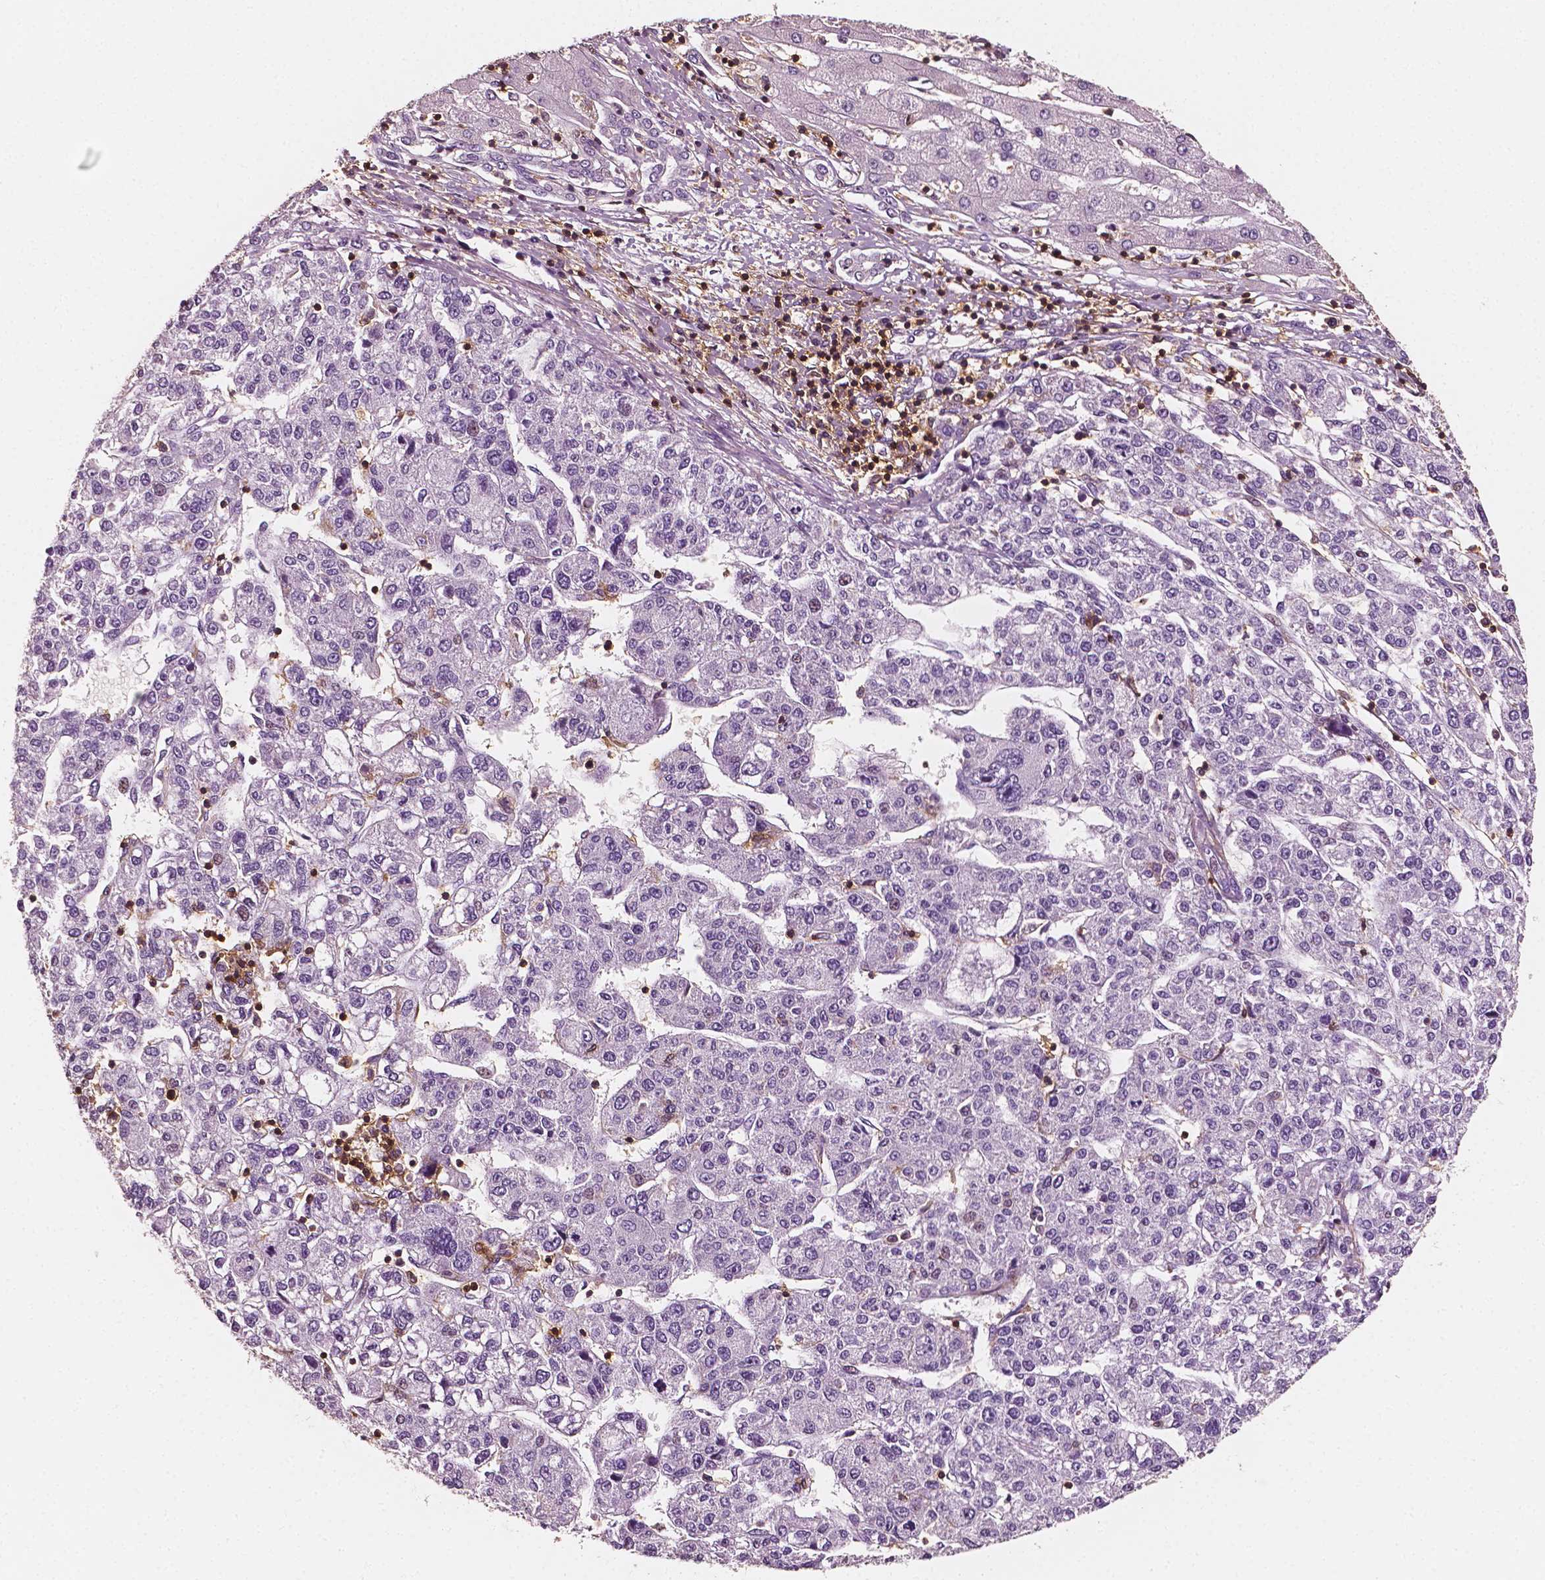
{"staining": {"intensity": "negative", "quantity": "none", "location": "none"}, "tissue": "liver cancer", "cell_type": "Tumor cells", "image_type": "cancer", "snomed": [{"axis": "morphology", "description": "Carcinoma, Hepatocellular, NOS"}, {"axis": "topography", "description": "Liver"}], "caption": "Immunohistochemistry of human hepatocellular carcinoma (liver) demonstrates no positivity in tumor cells.", "gene": "PTPRC", "patient": {"sex": "male", "age": 56}}